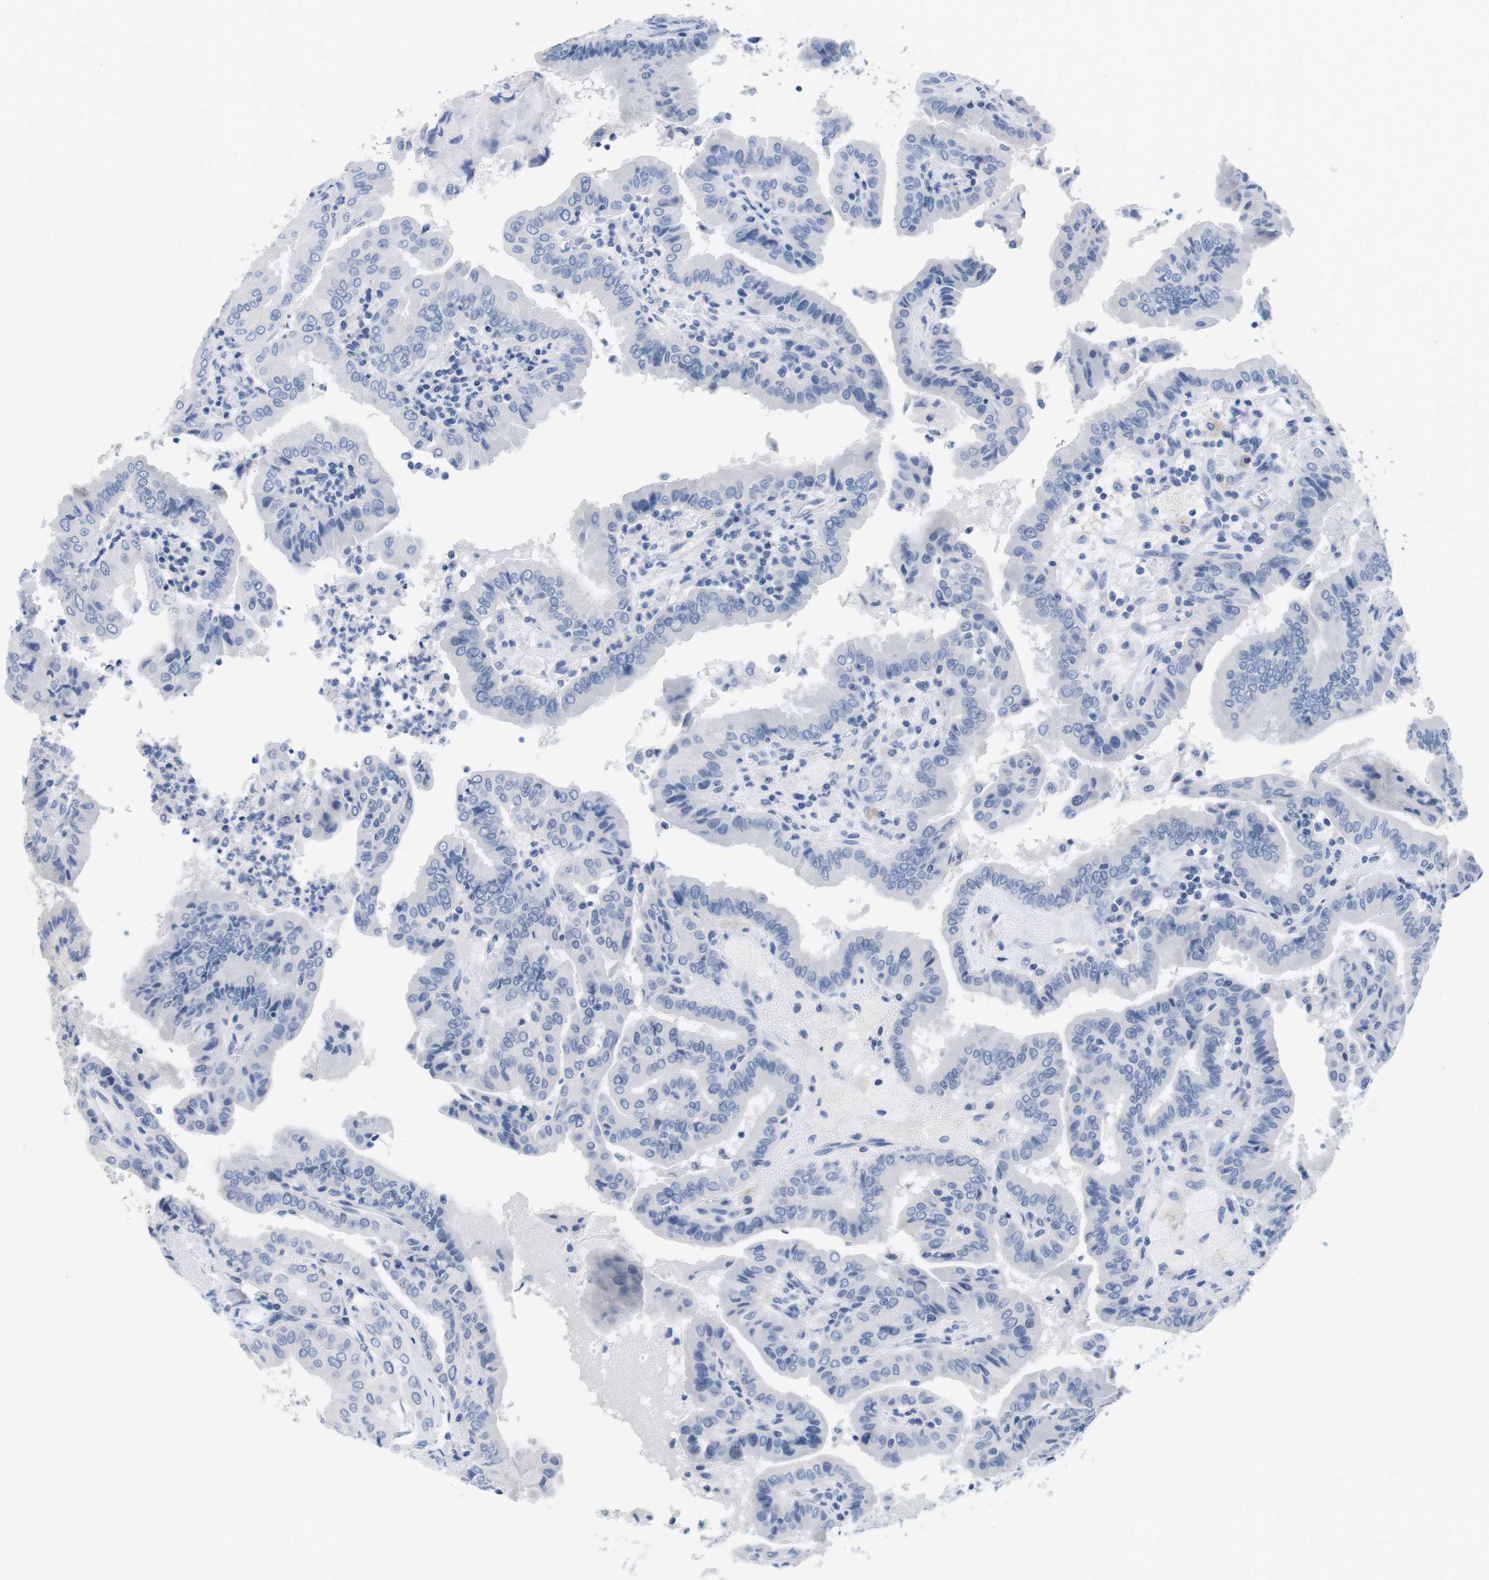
{"staining": {"intensity": "negative", "quantity": "none", "location": "none"}, "tissue": "thyroid cancer", "cell_type": "Tumor cells", "image_type": "cancer", "snomed": [{"axis": "morphology", "description": "Papillary adenocarcinoma, NOS"}, {"axis": "topography", "description": "Thyroid gland"}], "caption": "A histopathology image of human thyroid cancer (papillary adenocarcinoma) is negative for staining in tumor cells. The staining is performed using DAB brown chromogen with nuclei counter-stained in using hematoxylin.", "gene": "MAP6", "patient": {"sex": "male", "age": 33}}